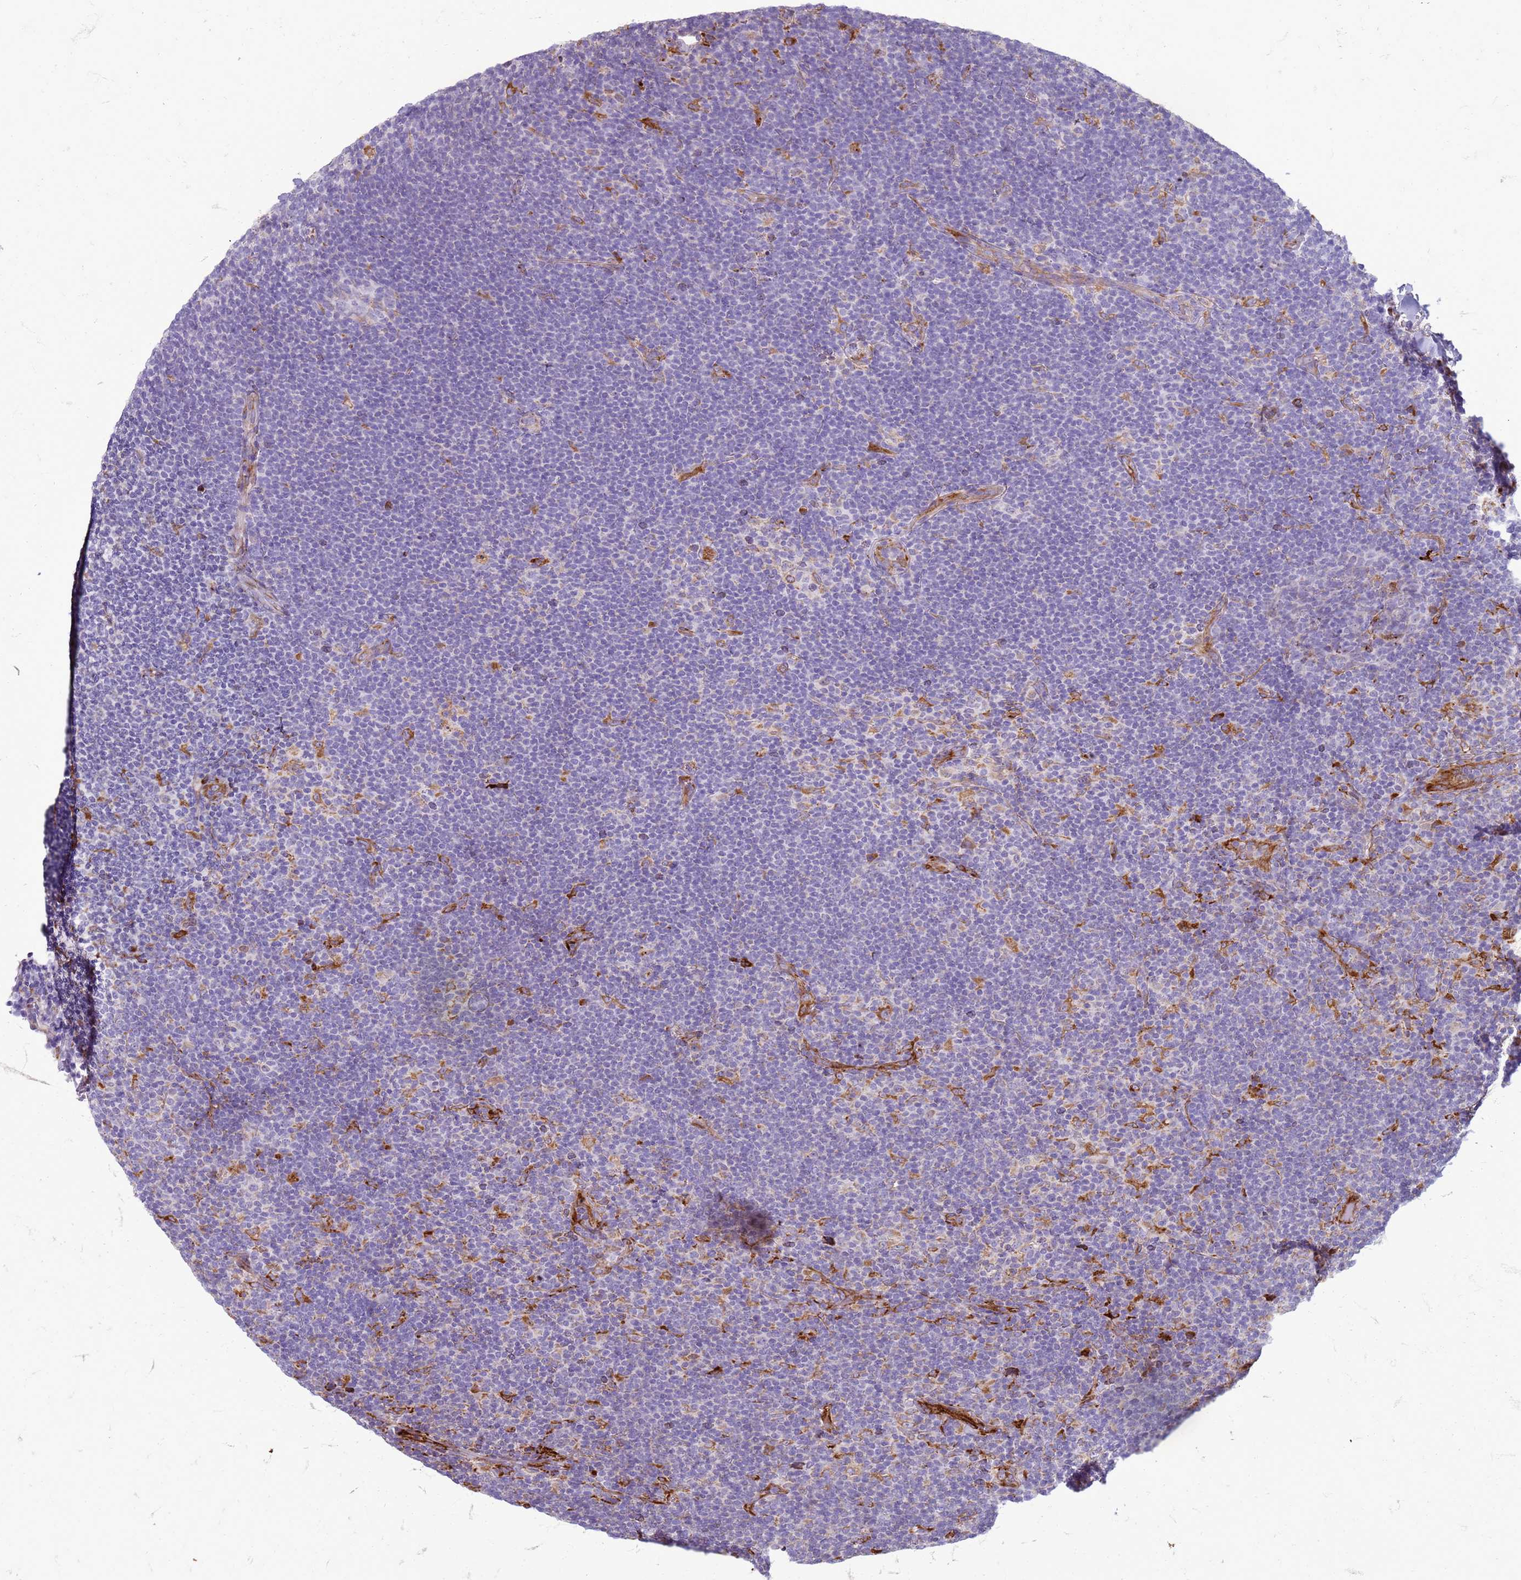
{"staining": {"intensity": "moderate", "quantity": "<25%", "location": "cytoplasmic/membranous"}, "tissue": "lymphoma", "cell_type": "Tumor cells", "image_type": "cancer", "snomed": [{"axis": "morphology", "description": "Hodgkin's disease, NOS"}, {"axis": "topography", "description": "Lymph node"}], "caption": "Immunohistochemistry (IHC) photomicrograph of lymphoma stained for a protein (brown), which exhibits low levels of moderate cytoplasmic/membranous positivity in approximately <25% of tumor cells.", "gene": "PDK3", "patient": {"sex": "female", "age": 57}}